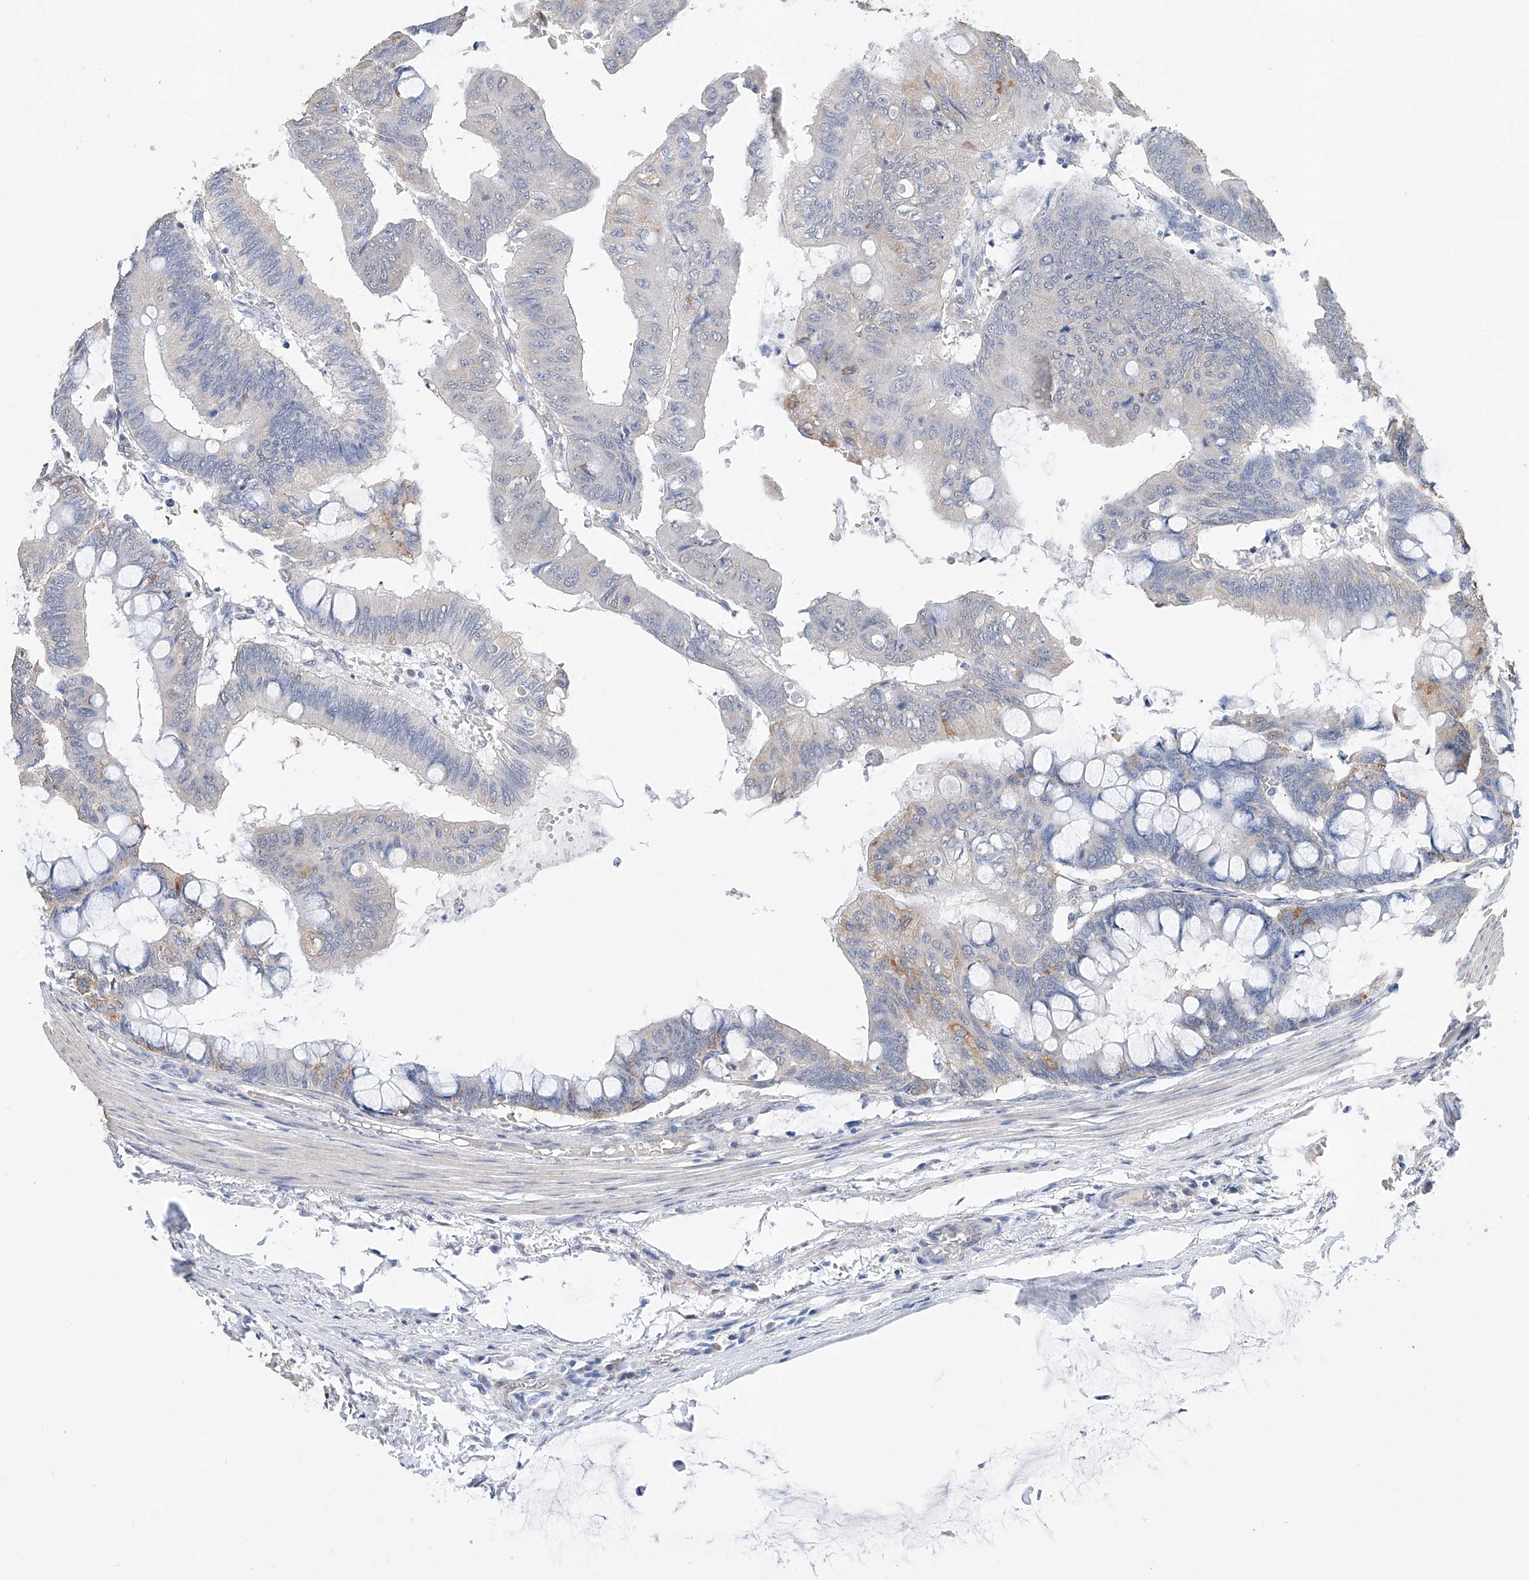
{"staining": {"intensity": "negative", "quantity": "none", "location": "none"}, "tissue": "colorectal cancer", "cell_type": "Tumor cells", "image_type": "cancer", "snomed": [{"axis": "morphology", "description": "Normal tissue, NOS"}, {"axis": "morphology", "description": "Adenocarcinoma, NOS"}, {"axis": "topography", "description": "Rectum"}, {"axis": "topography", "description": "Peripheral nerve tissue"}], "caption": "The immunohistochemistry (IHC) micrograph has no significant expression in tumor cells of adenocarcinoma (colorectal) tissue. (Brightfield microscopy of DAB IHC at high magnification).", "gene": "CERS4", "patient": {"sex": "male", "age": 92}}